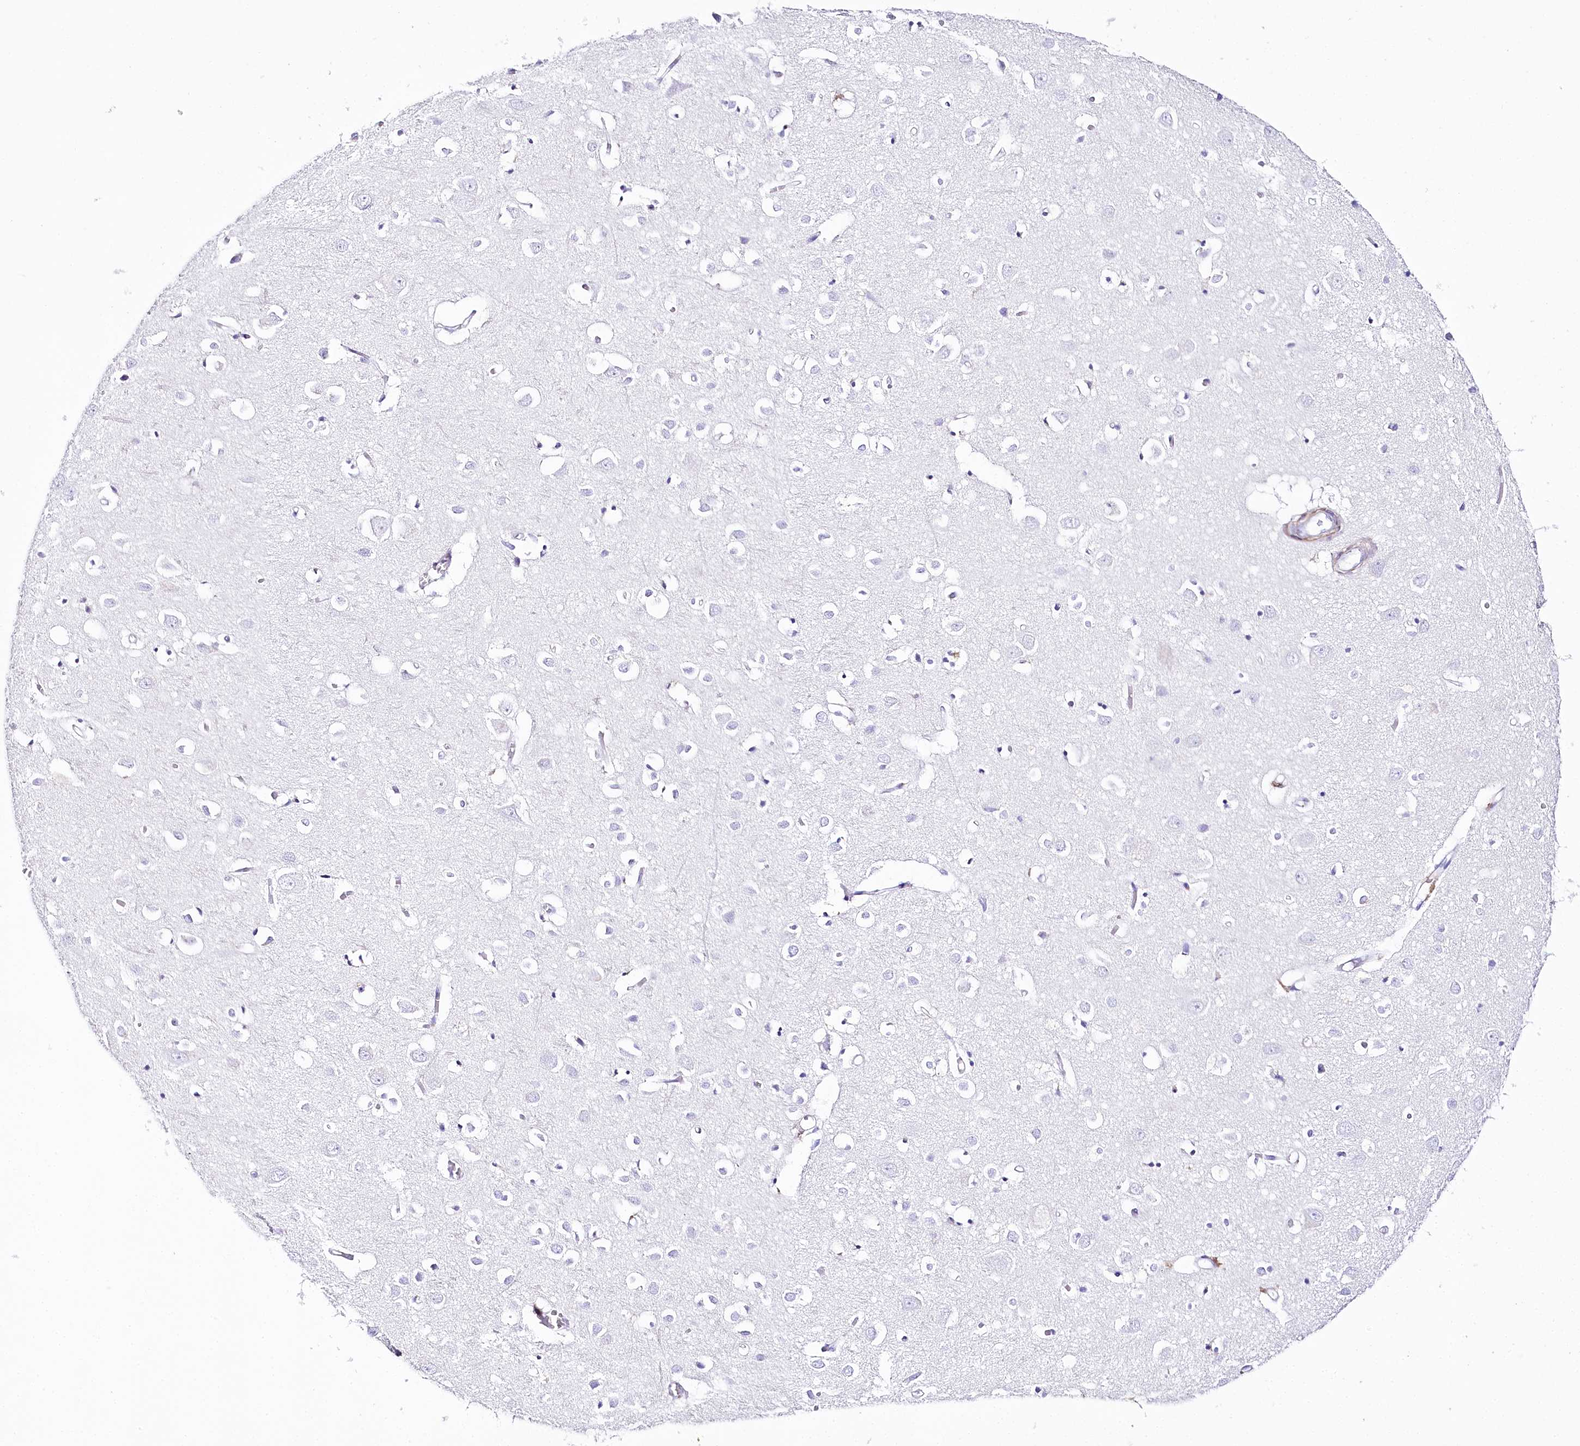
{"staining": {"intensity": "negative", "quantity": "none", "location": "none"}, "tissue": "cerebral cortex", "cell_type": "Endothelial cells", "image_type": "normal", "snomed": [{"axis": "morphology", "description": "Normal tissue, NOS"}, {"axis": "topography", "description": "Cerebral cortex"}], "caption": "High power microscopy micrograph of an immunohistochemistry (IHC) micrograph of unremarkable cerebral cortex, revealing no significant staining in endothelial cells.", "gene": "CSN3", "patient": {"sex": "female", "age": 64}}